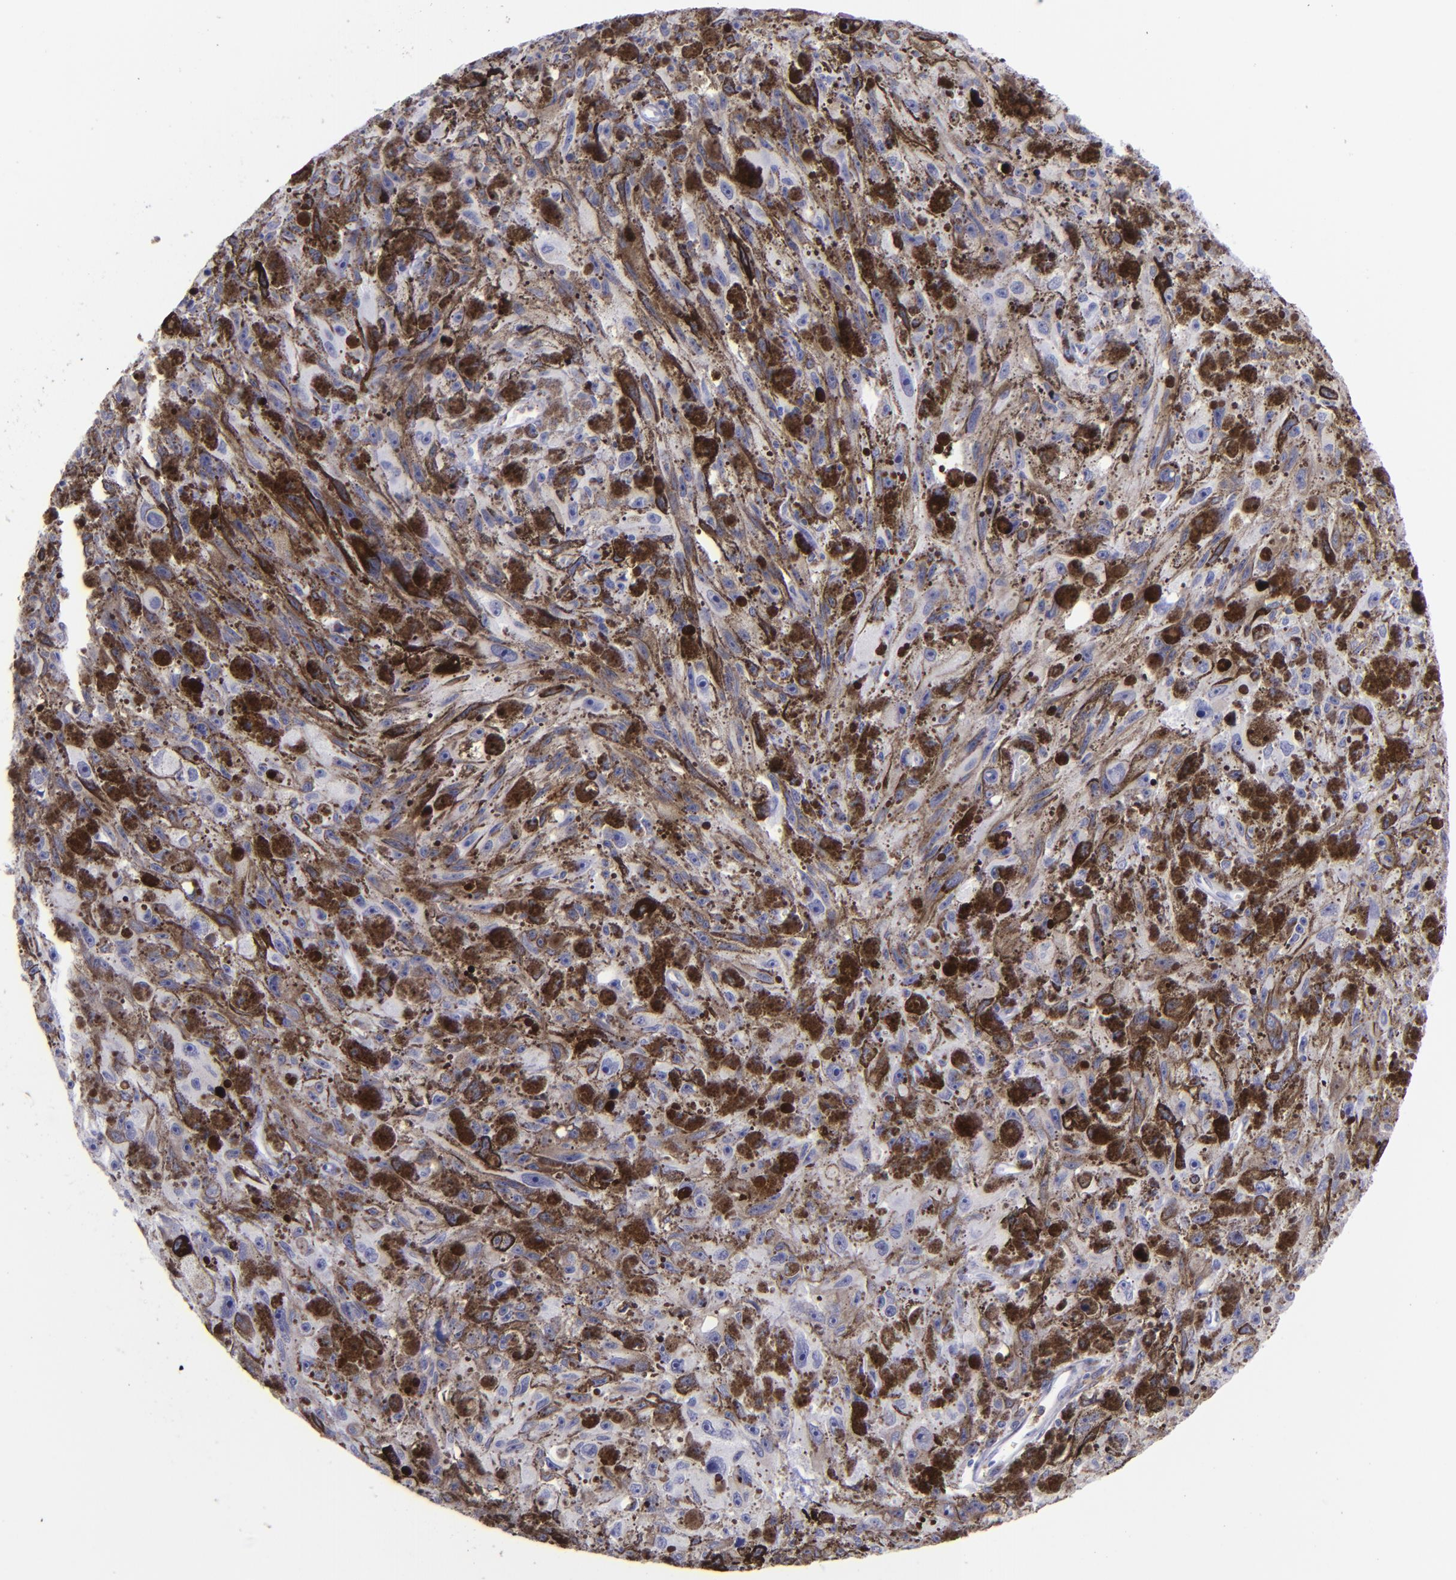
{"staining": {"intensity": "negative", "quantity": "none", "location": "none"}, "tissue": "melanoma", "cell_type": "Tumor cells", "image_type": "cancer", "snomed": [{"axis": "morphology", "description": "Malignant melanoma, NOS"}, {"axis": "topography", "description": "Skin"}], "caption": "An immunohistochemistry histopathology image of malignant melanoma is shown. There is no staining in tumor cells of malignant melanoma. Brightfield microscopy of IHC stained with DAB (brown) and hematoxylin (blue), captured at high magnification.", "gene": "SELPLG", "patient": {"sex": "female", "age": 104}}